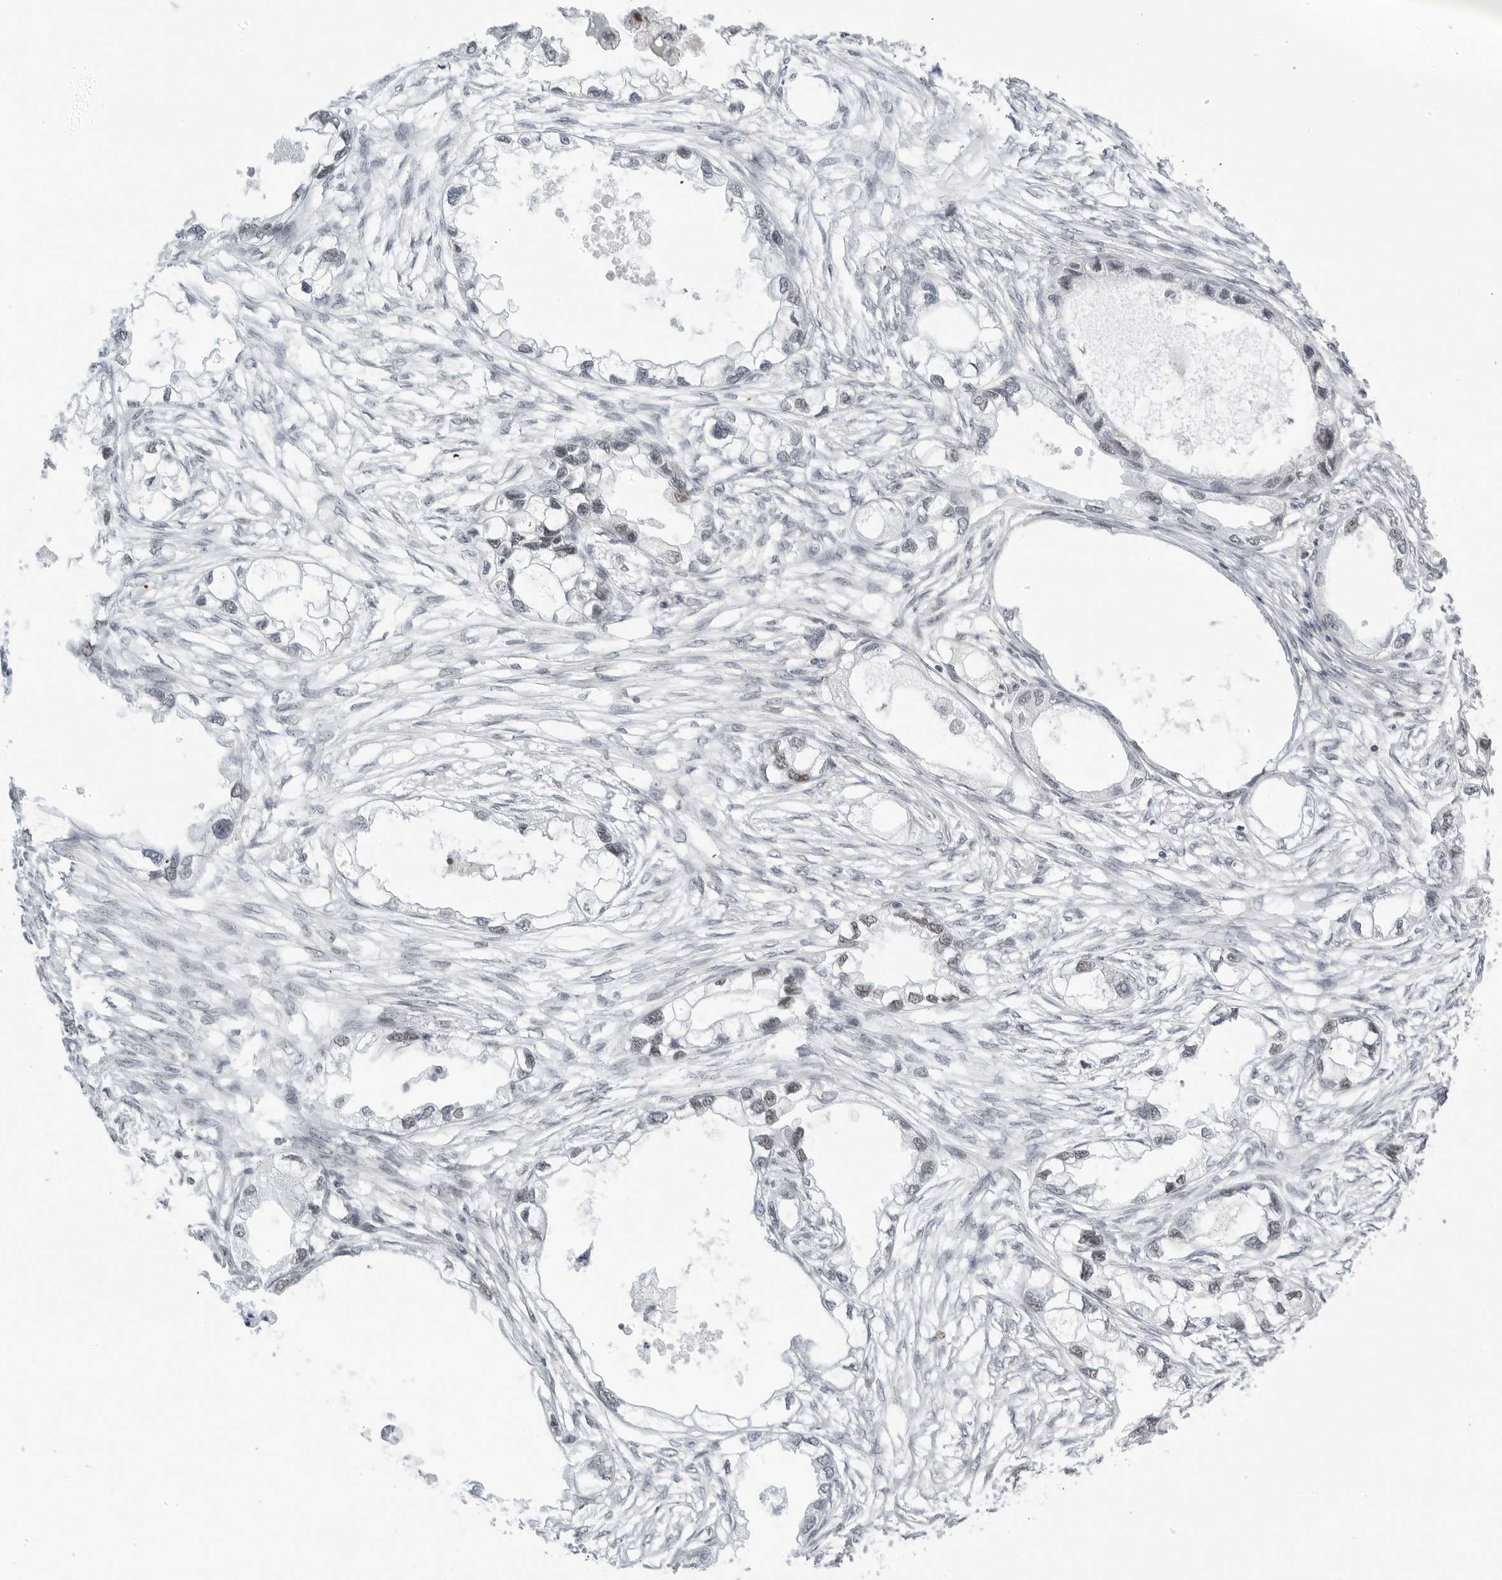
{"staining": {"intensity": "weak", "quantity": "<25%", "location": "nuclear"}, "tissue": "endometrial cancer", "cell_type": "Tumor cells", "image_type": "cancer", "snomed": [{"axis": "morphology", "description": "Adenocarcinoma, NOS"}, {"axis": "morphology", "description": "Adenocarcinoma, metastatic, NOS"}, {"axis": "topography", "description": "Adipose tissue"}, {"axis": "topography", "description": "Endometrium"}], "caption": "A high-resolution histopathology image shows IHC staining of adenocarcinoma (endometrial), which reveals no significant positivity in tumor cells.", "gene": "WRAP53", "patient": {"sex": "female", "age": 67}}